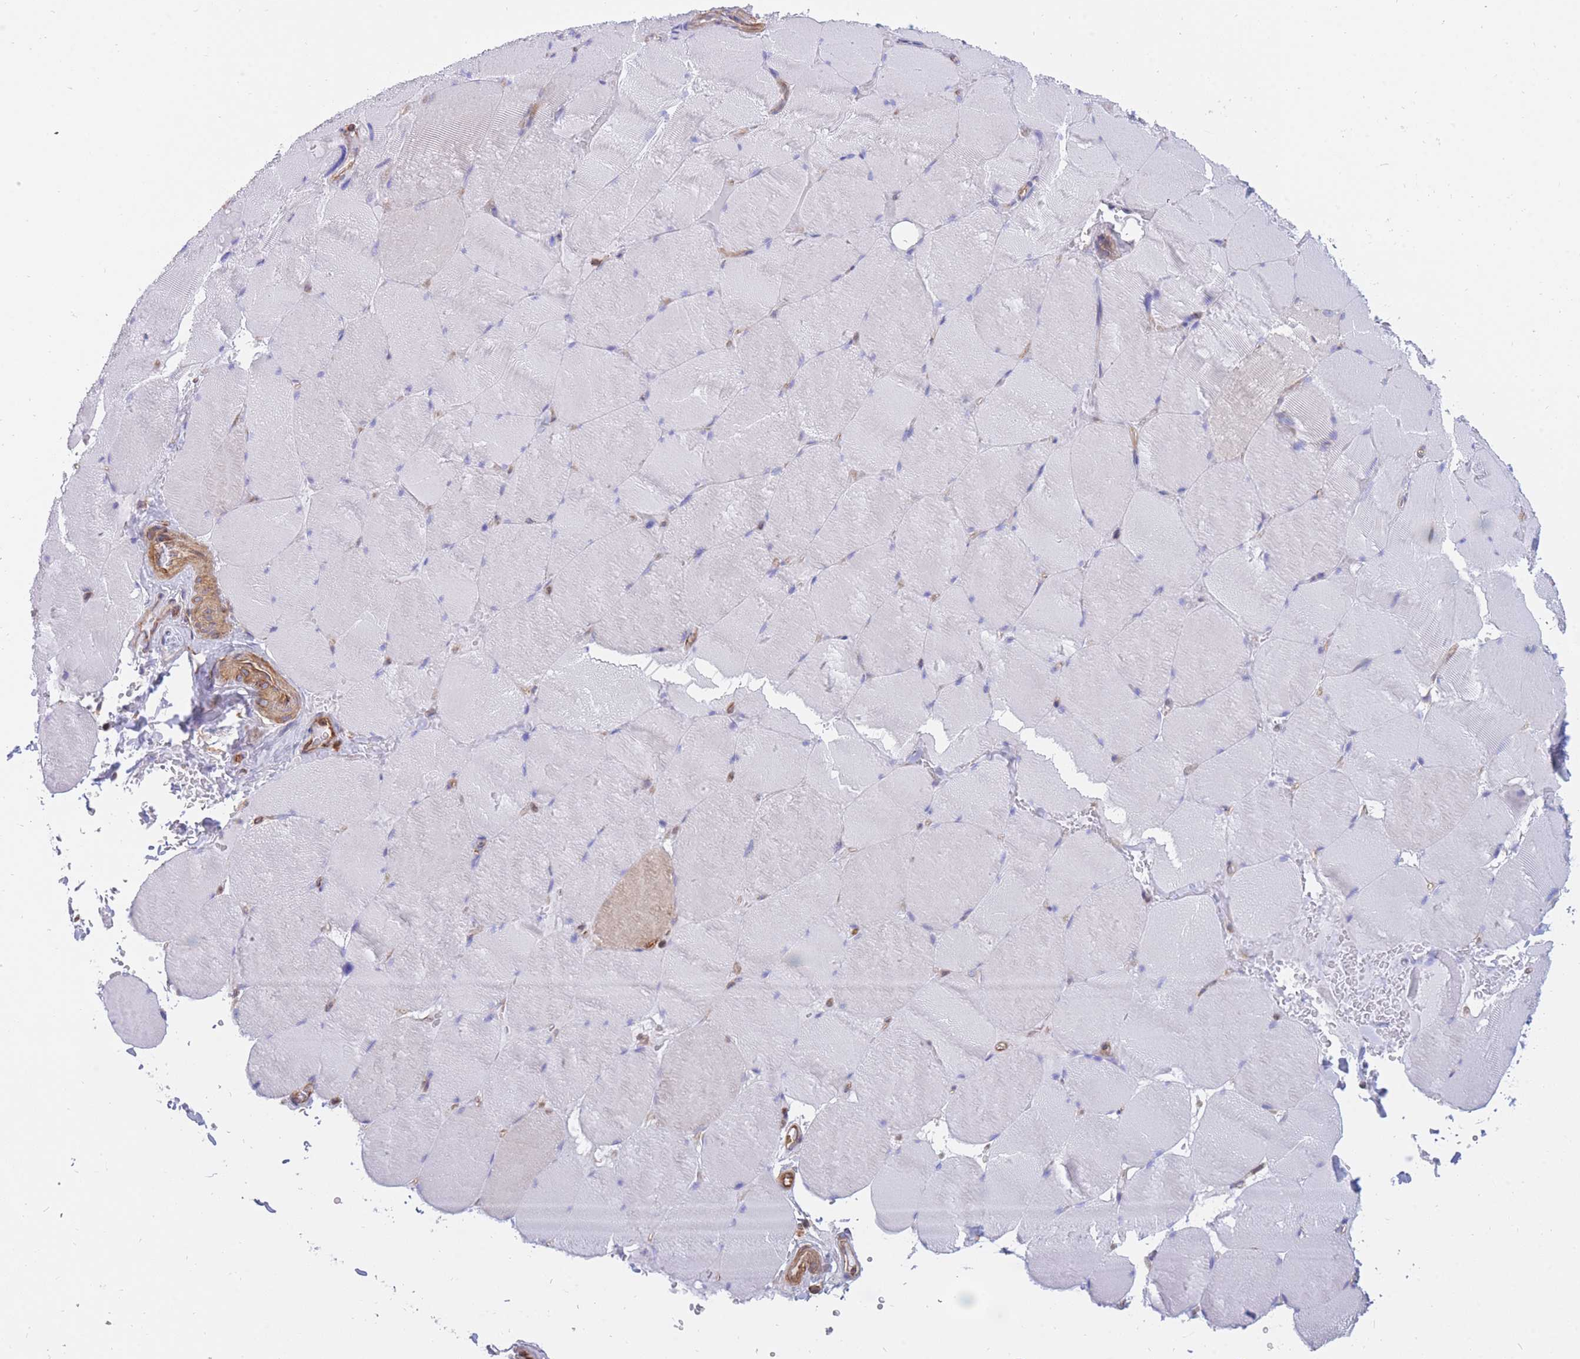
{"staining": {"intensity": "negative", "quantity": "none", "location": "none"}, "tissue": "skeletal muscle", "cell_type": "Myocytes", "image_type": "normal", "snomed": [{"axis": "morphology", "description": "Normal tissue, NOS"}, {"axis": "topography", "description": "Skeletal muscle"}, {"axis": "topography", "description": "Head-Neck"}], "caption": "Skeletal muscle was stained to show a protein in brown. There is no significant expression in myocytes. (DAB (3,3'-diaminobenzidine) immunohistochemistry, high magnification).", "gene": "REM1", "patient": {"sex": "male", "age": 66}}